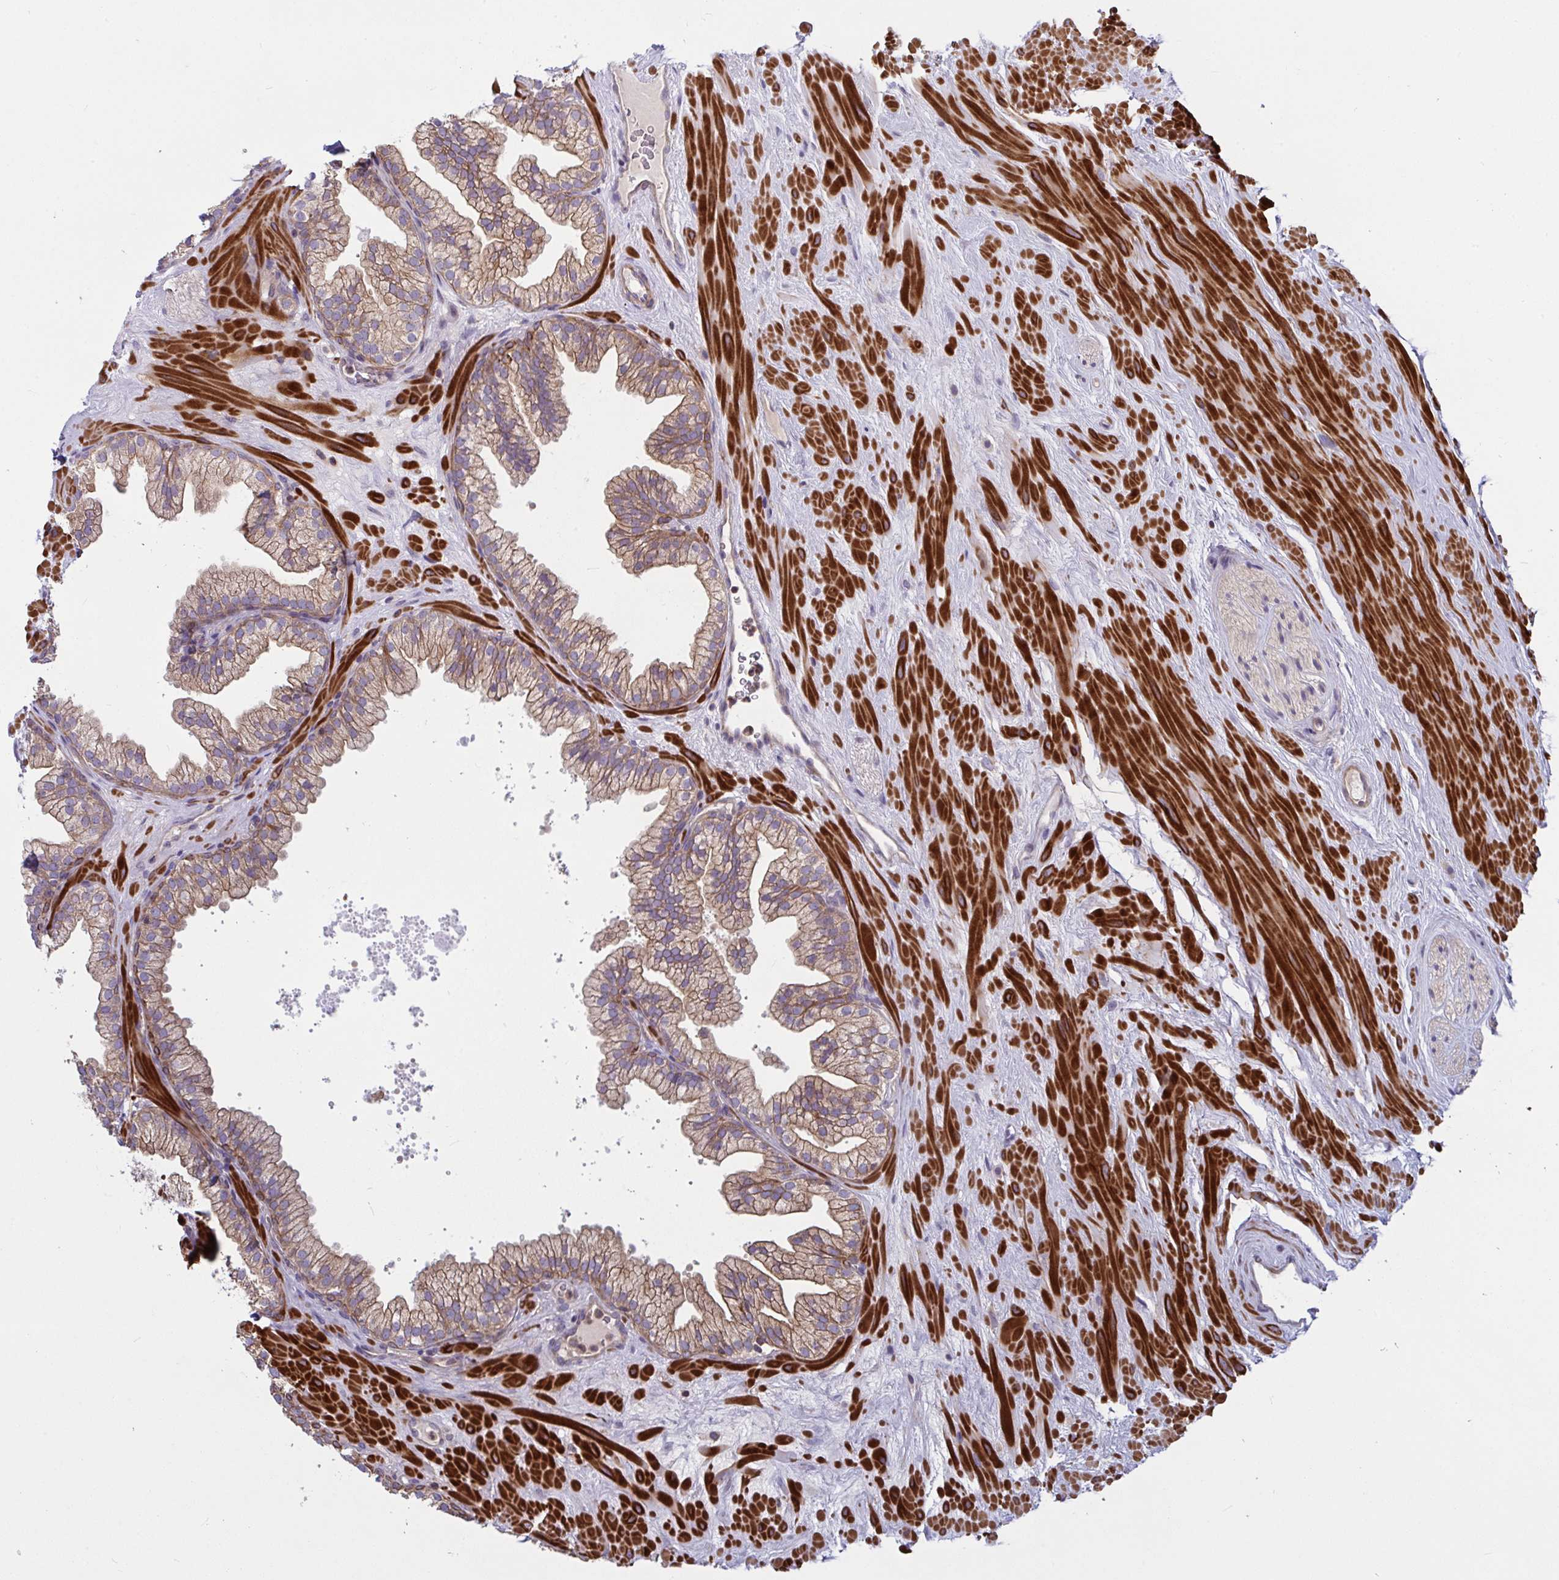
{"staining": {"intensity": "weak", "quantity": "25%-75%", "location": "cytoplasmic/membranous"}, "tissue": "prostate", "cell_type": "Glandular cells", "image_type": "normal", "snomed": [{"axis": "morphology", "description": "Normal tissue, NOS"}, {"axis": "topography", "description": "Prostate"}, {"axis": "topography", "description": "Peripheral nerve tissue"}], "caption": "Protein staining reveals weak cytoplasmic/membranous staining in about 25%-75% of glandular cells in normal prostate.", "gene": "TANK", "patient": {"sex": "male", "age": 61}}